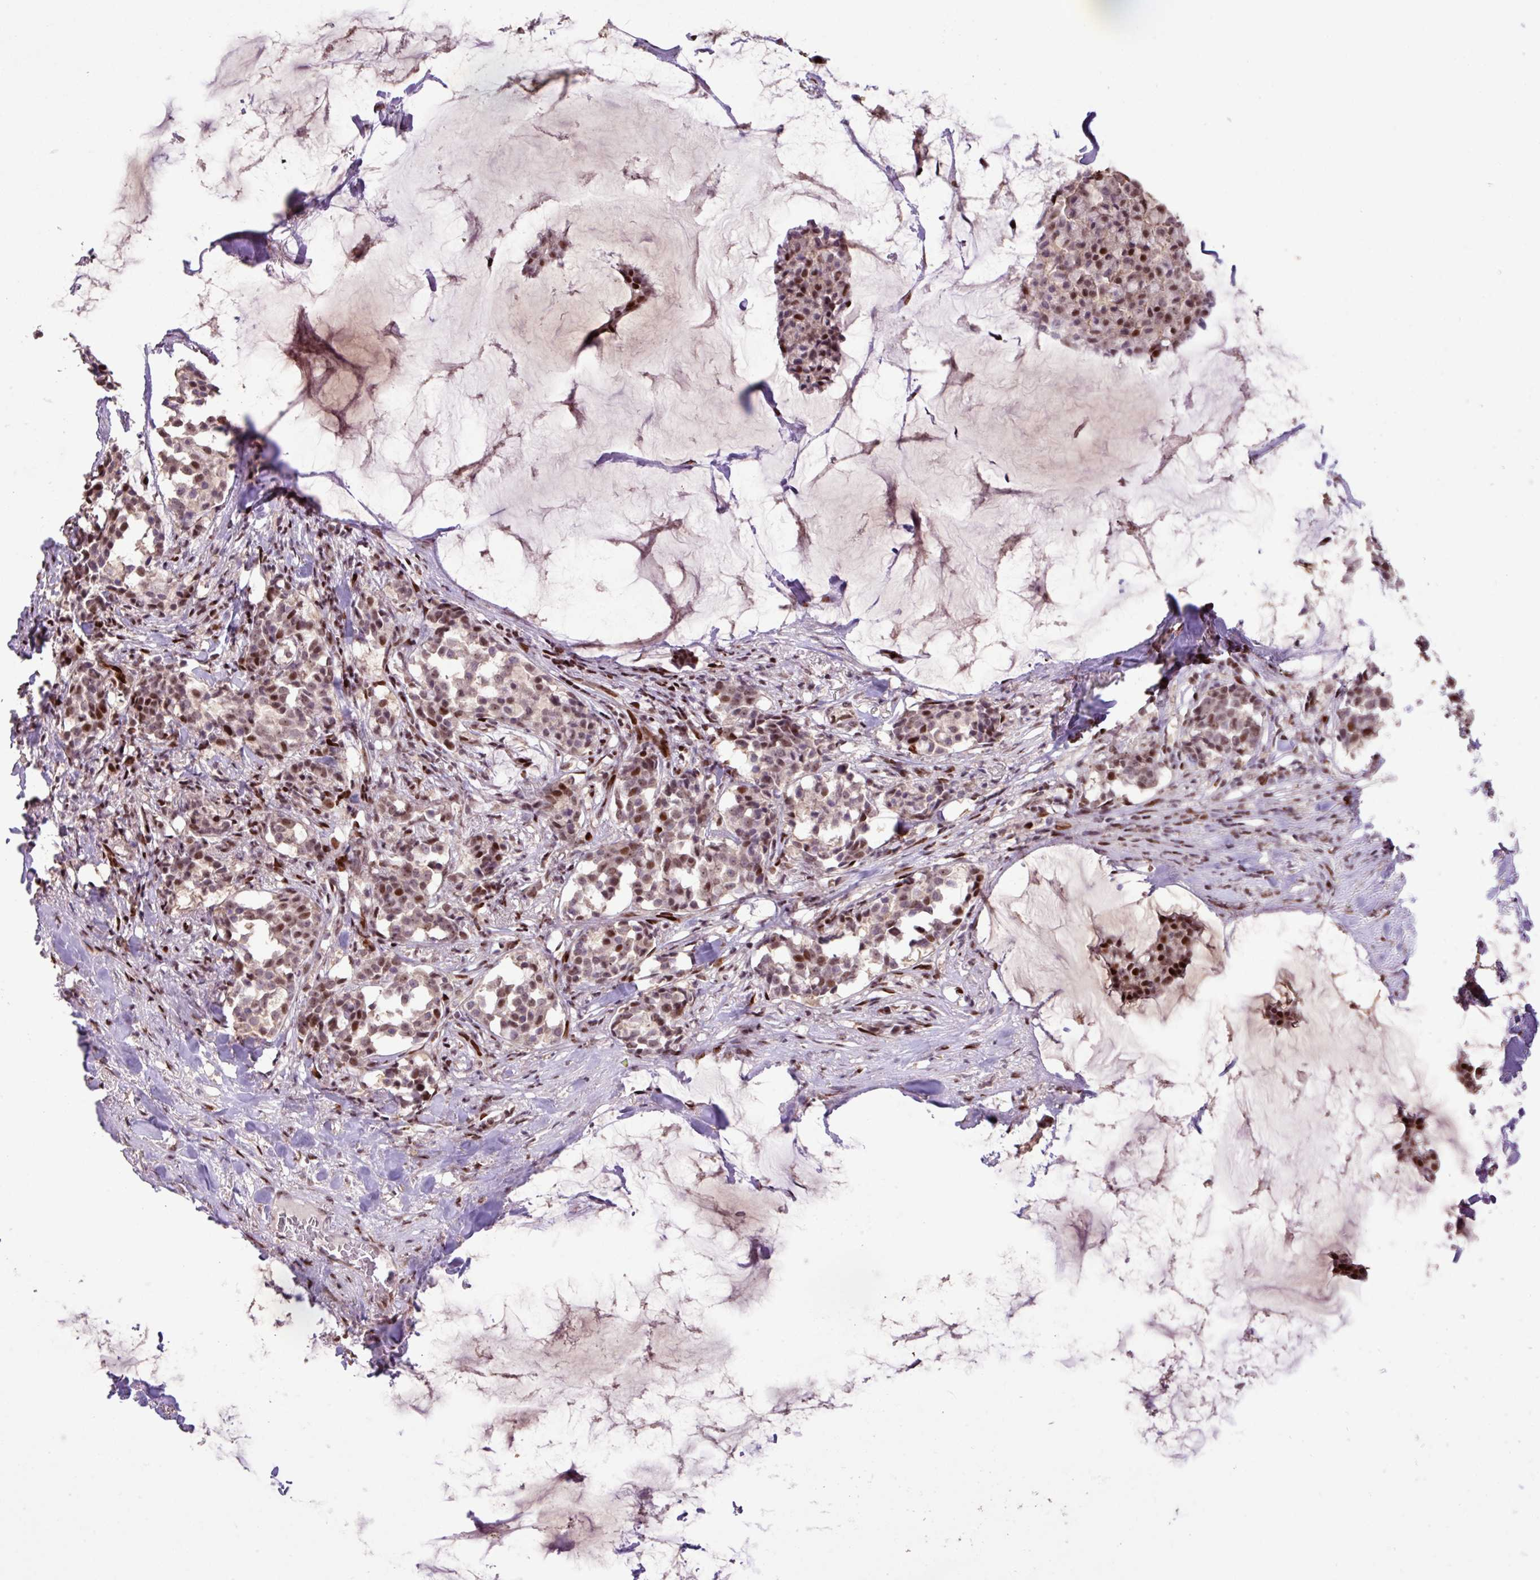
{"staining": {"intensity": "moderate", "quantity": "25%-75%", "location": "nuclear"}, "tissue": "breast cancer", "cell_type": "Tumor cells", "image_type": "cancer", "snomed": [{"axis": "morphology", "description": "Duct carcinoma"}, {"axis": "topography", "description": "Breast"}], "caption": "The photomicrograph demonstrates a brown stain indicating the presence of a protein in the nuclear of tumor cells in breast cancer.", "gene": "ZNF709", "patient": {"sex": "female", "age": 93}}